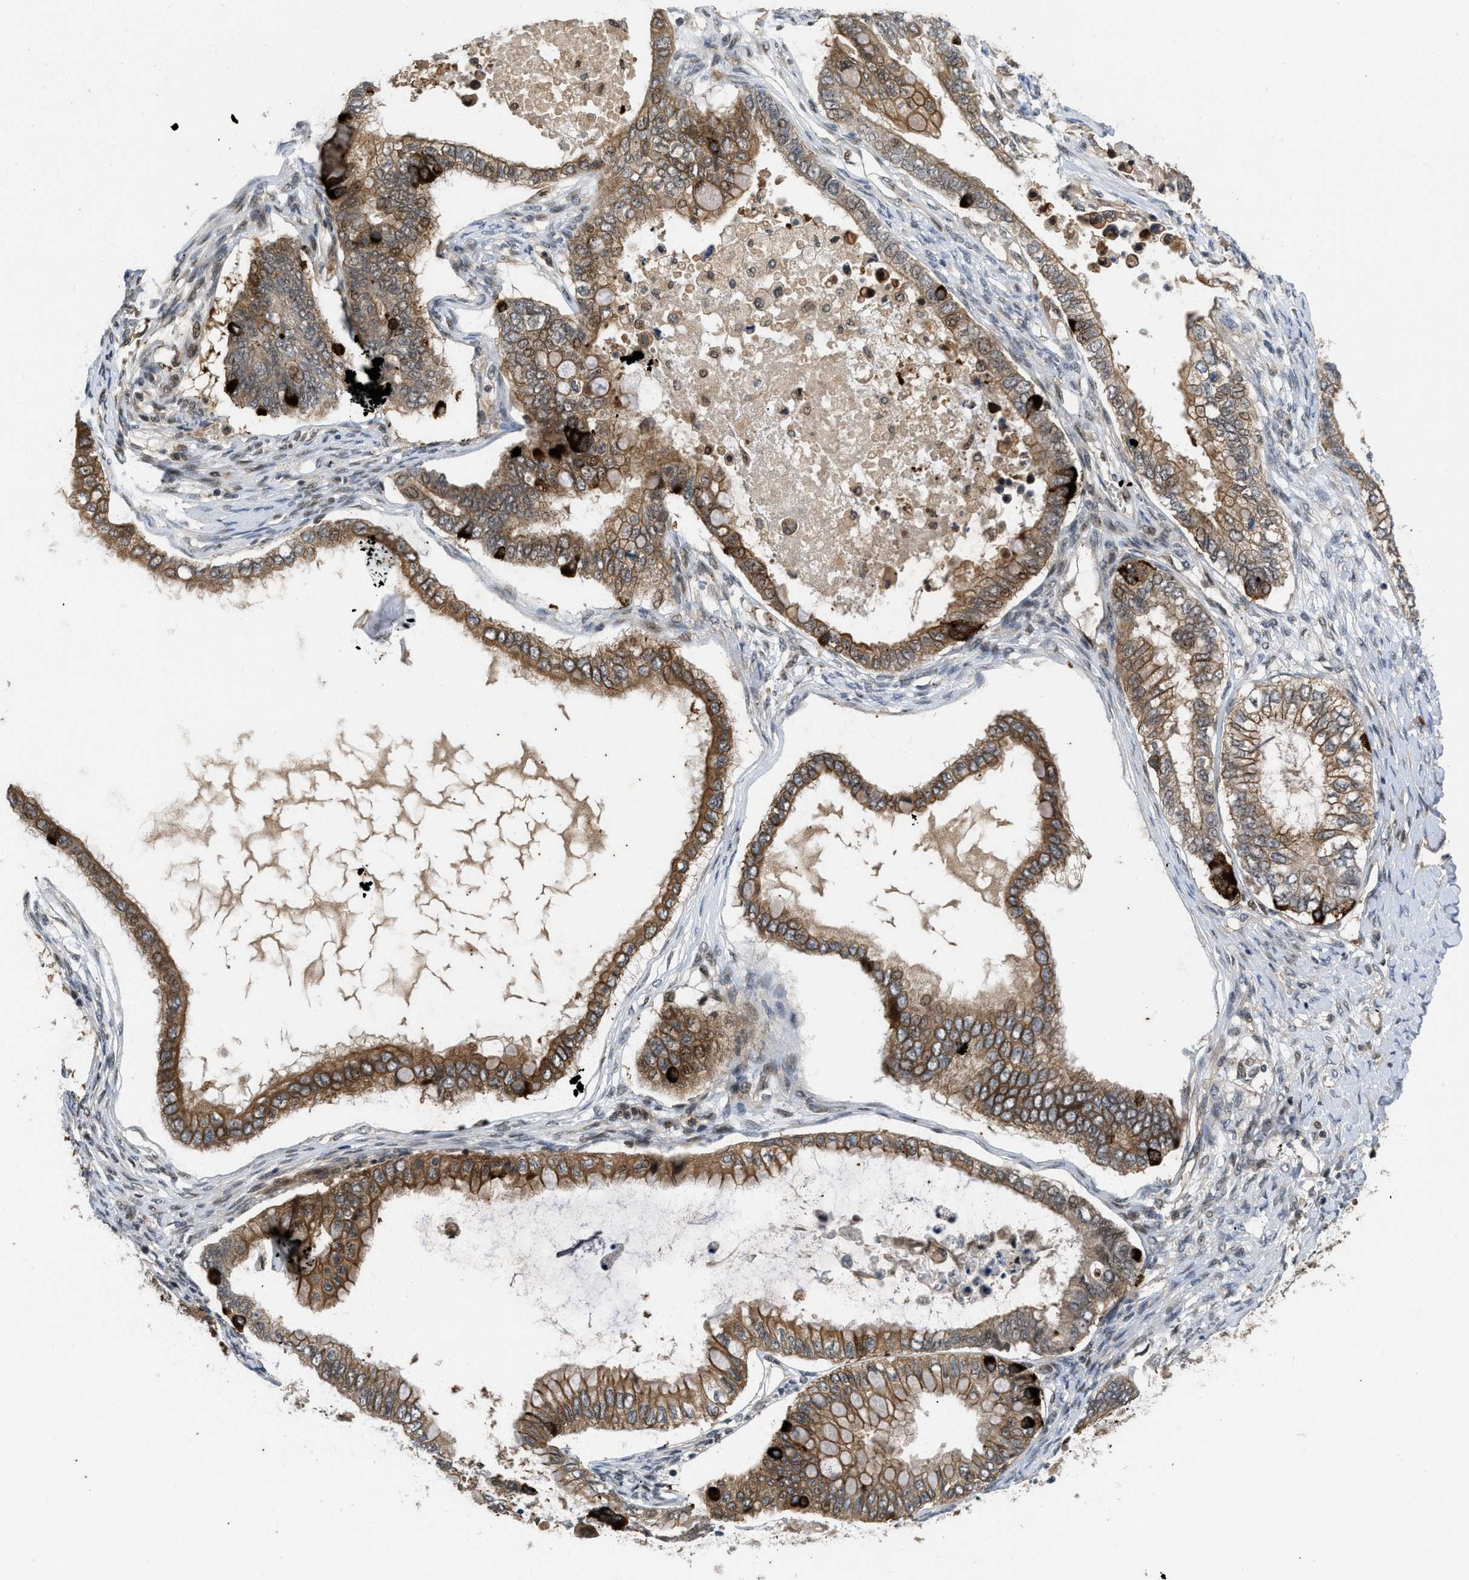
{"staining": {"intensity": "moderate", "quantity": ">75%", "location": "cytoplasmic/membranous"}, "tissue": "ovarian cancer", "cell_type": "Tumor cells", "image_type": "cancer", "snomed": [{"axis": "morphology", "description": "Cystadenocarcinoma, mucinous, NOS"}, {"axis": "topography", "description": "Ovary"}], "caption": "Ovarian mucinous cystadenocarcinoma tissue reveals moderate cytoplasmic/membranous staining in about >75% of tumor cells, visualized by immunohistochemistry.", "gene": "DNAJC28", "patient": {"sex": "female", "age": 80}}